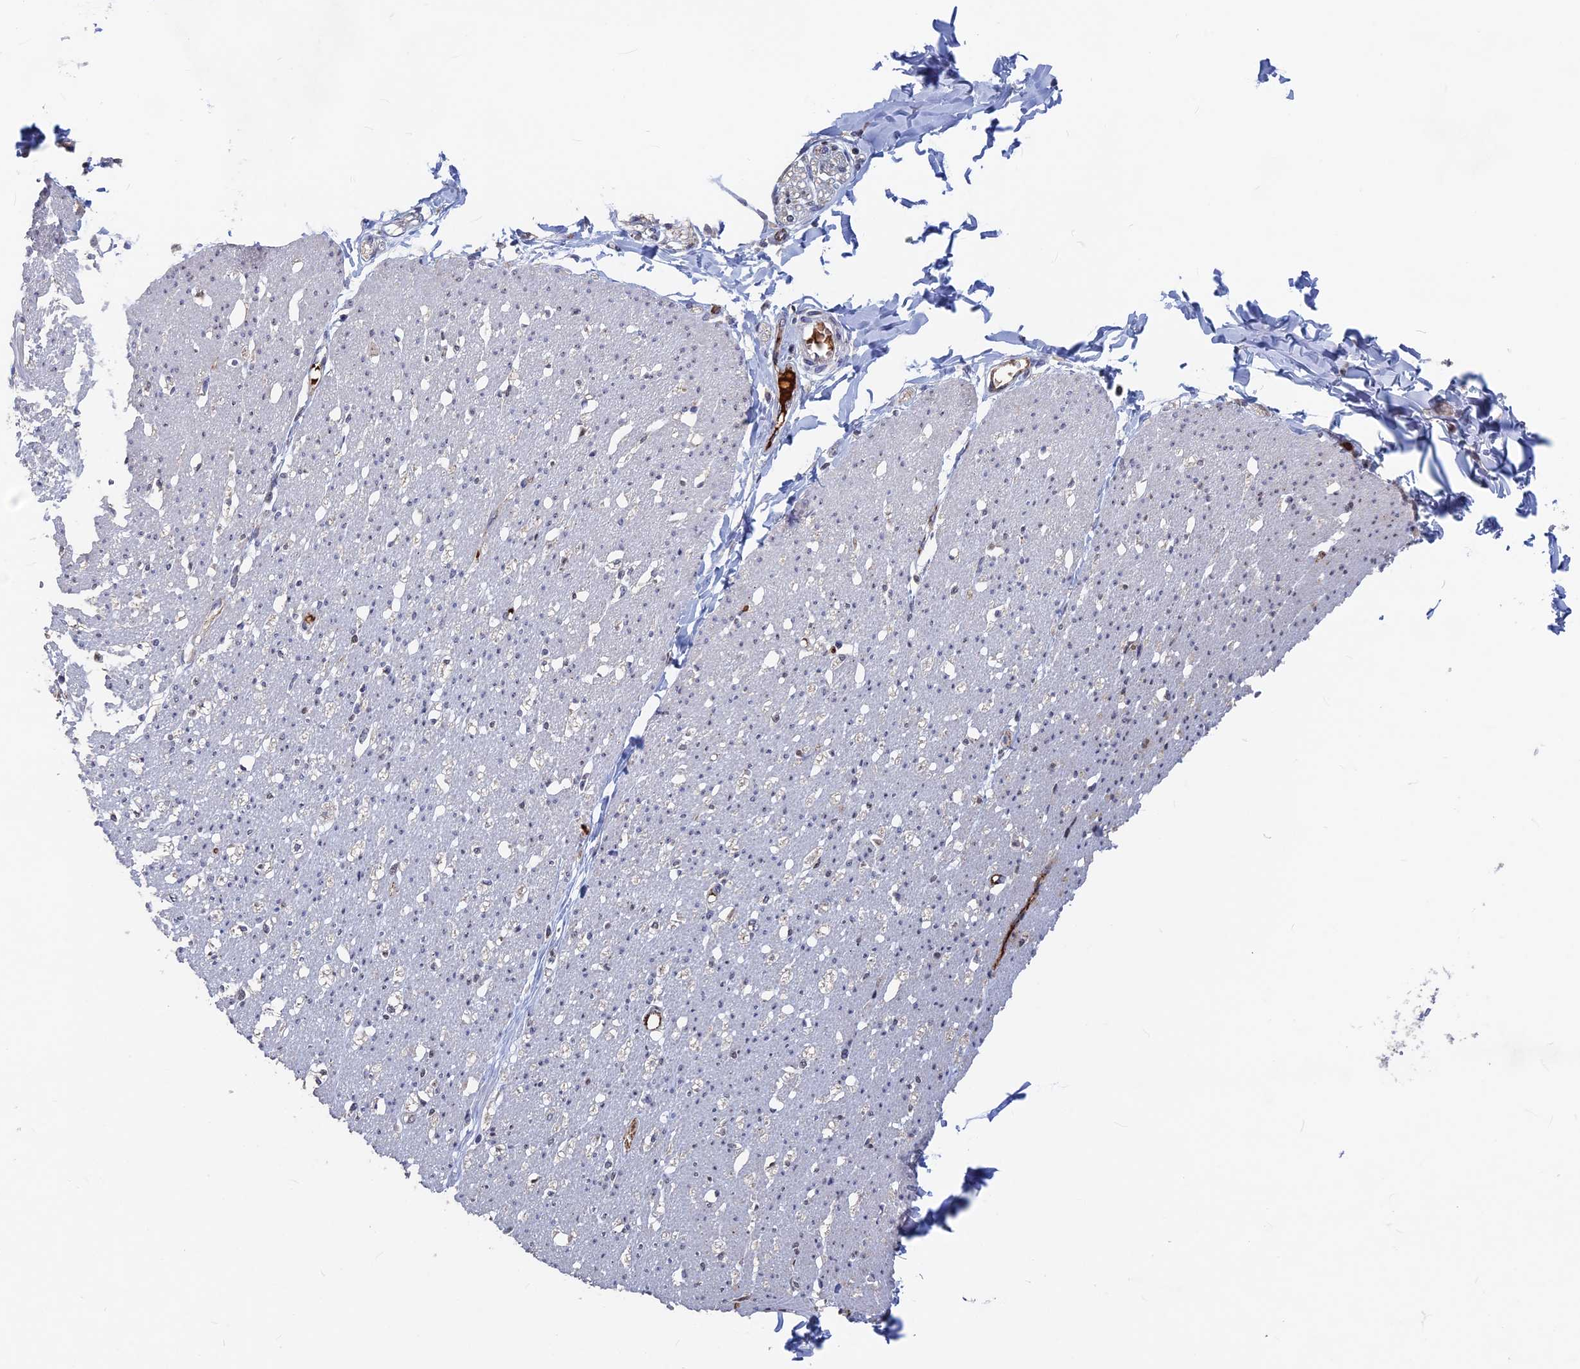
{"staining": {"intensity": "negative", "quantity": "none", "location": "none"}, "tissue": "smooth muscle", "cell_type": "Smooth muscle cells", "image_type": "normal", "snomed": [{"axis": "morphology", "description": "Normal tissue, NOS"}, {"axis": "morphology", "description": "Adenocarcinoma, NOS"}, {"axis": "topography", "description": "Colon"}, {"axis": "topography", "description": "Peripheral nerve tissue"}], "caption": "This image is of normal smooth muscle stained with IHC to label a protein in brown with the nuclei are counter-stained blue. There is no positivity in smooth muscle cells.", "gene": "SH3D21", "patient": {"sex": "male", "age": 14}}